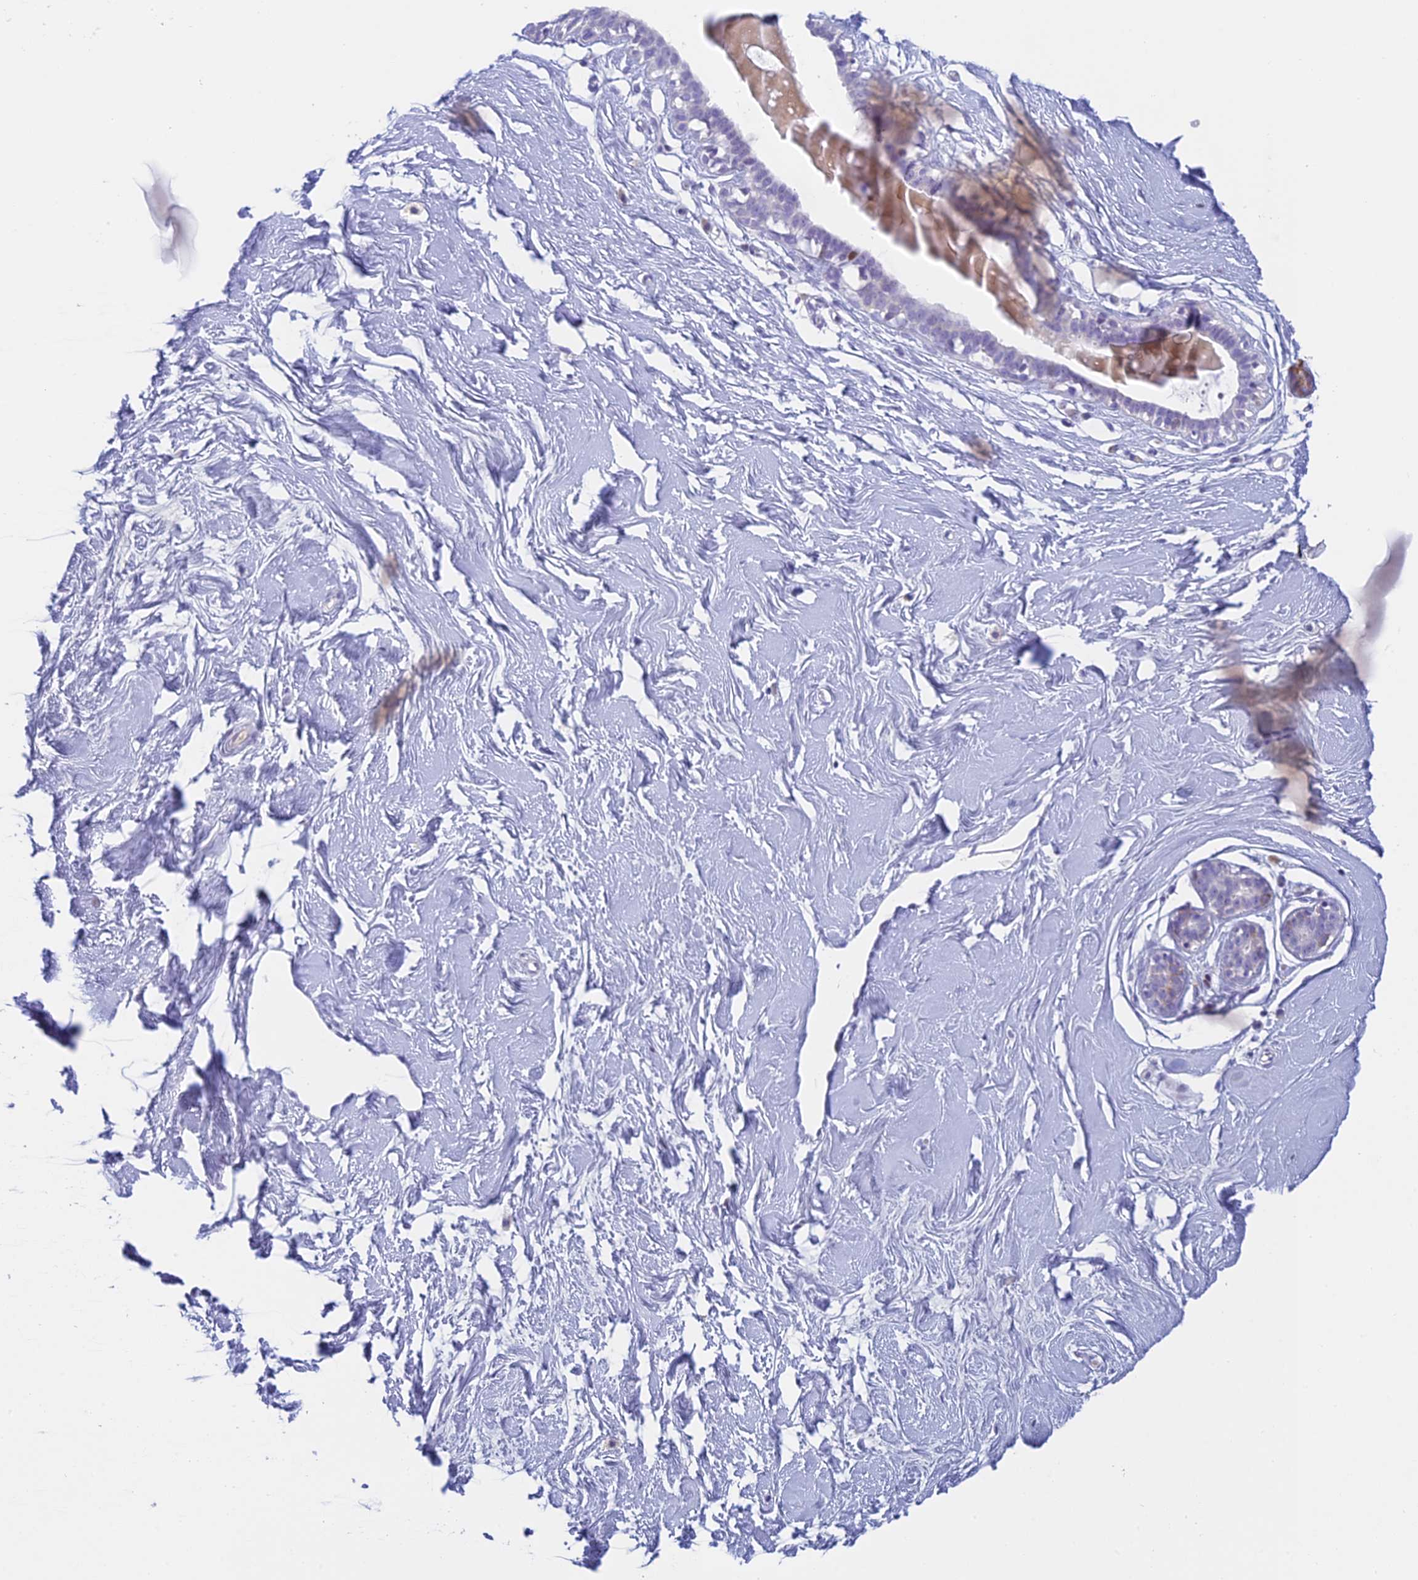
{"staining": {"intensity": "negative", "quantity": "none", "location": "none"}, "tissue": "breast", "cell_type": "Adipocytes", "image_type": "normal", "snomed": [{"axis": "morphology", "description": "Normal tissue, NOS"}, {"axis": "morphology", "description": "Adenoma, NOS"}, {"axis": "topography", "description": "Breast"}], "caption": "Immunohistochemistry histopathology image of unremarkable breast: breast stained with DAB (3,3'-diaminobenzidine) exhibits no significant protein expression in adipocytes.", "gene": "REXO5", "patient": {"sex": "female", "age": 23}}